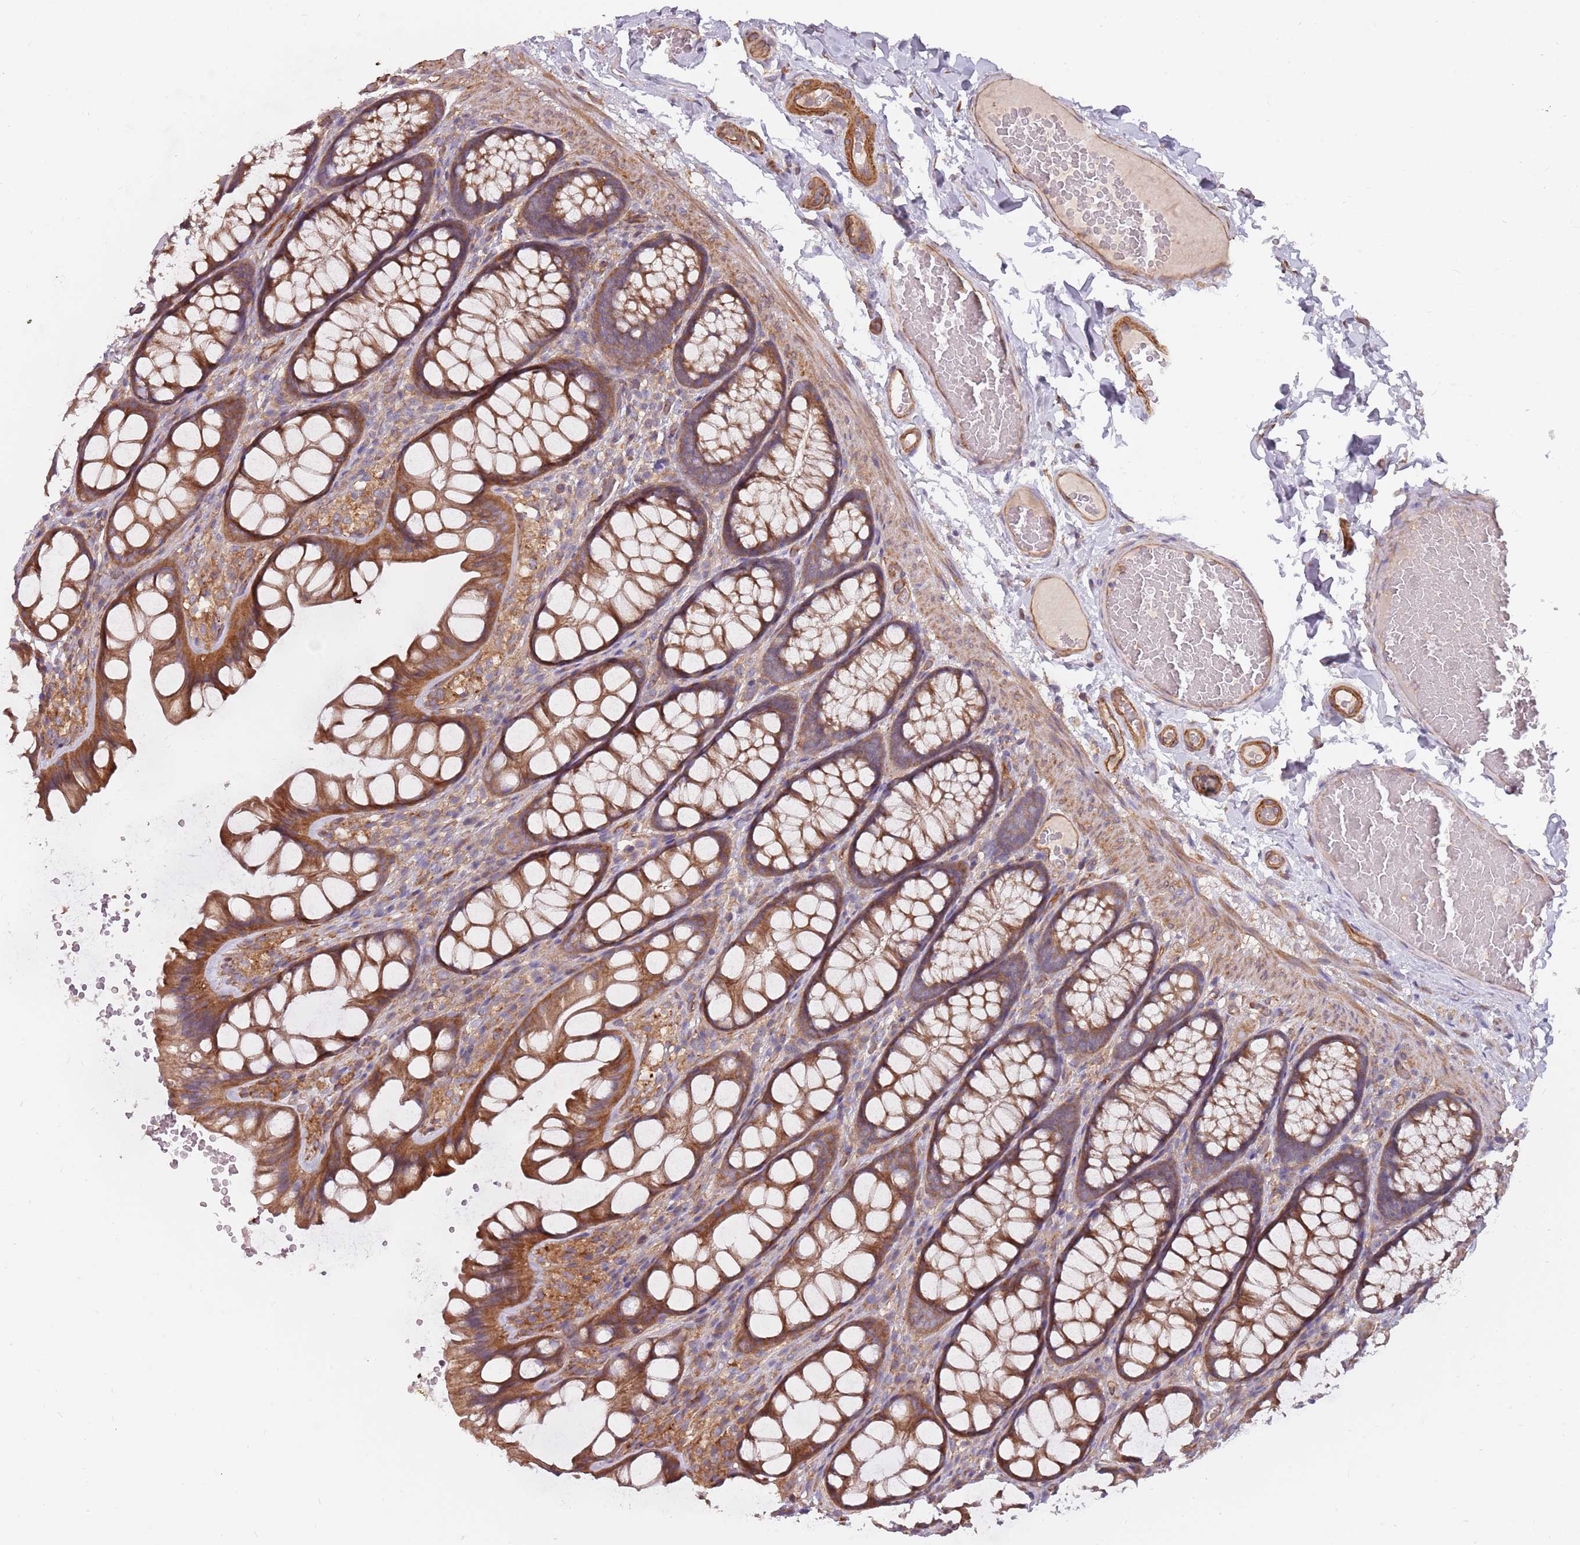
{"staining": {"intensity": "moderate", "quantity": ">75%", "location": "cytoplasmic/membranous"}, "tissue": "colon", "cell_type": "Endothelial cells", "image_type": "normal", "snomed": [{"axis": "morphology", "description": "Normal tissue, NOS"}, {"axis": "topography", "description": "Colon"}], "caption": "Colon stained with a brown dye displays moderate cytoplasmic/membranous positive expression in about >75% of endothelial cells.", "gene": "SPDL1", "patient": {"sex": "male", "age": 47}}